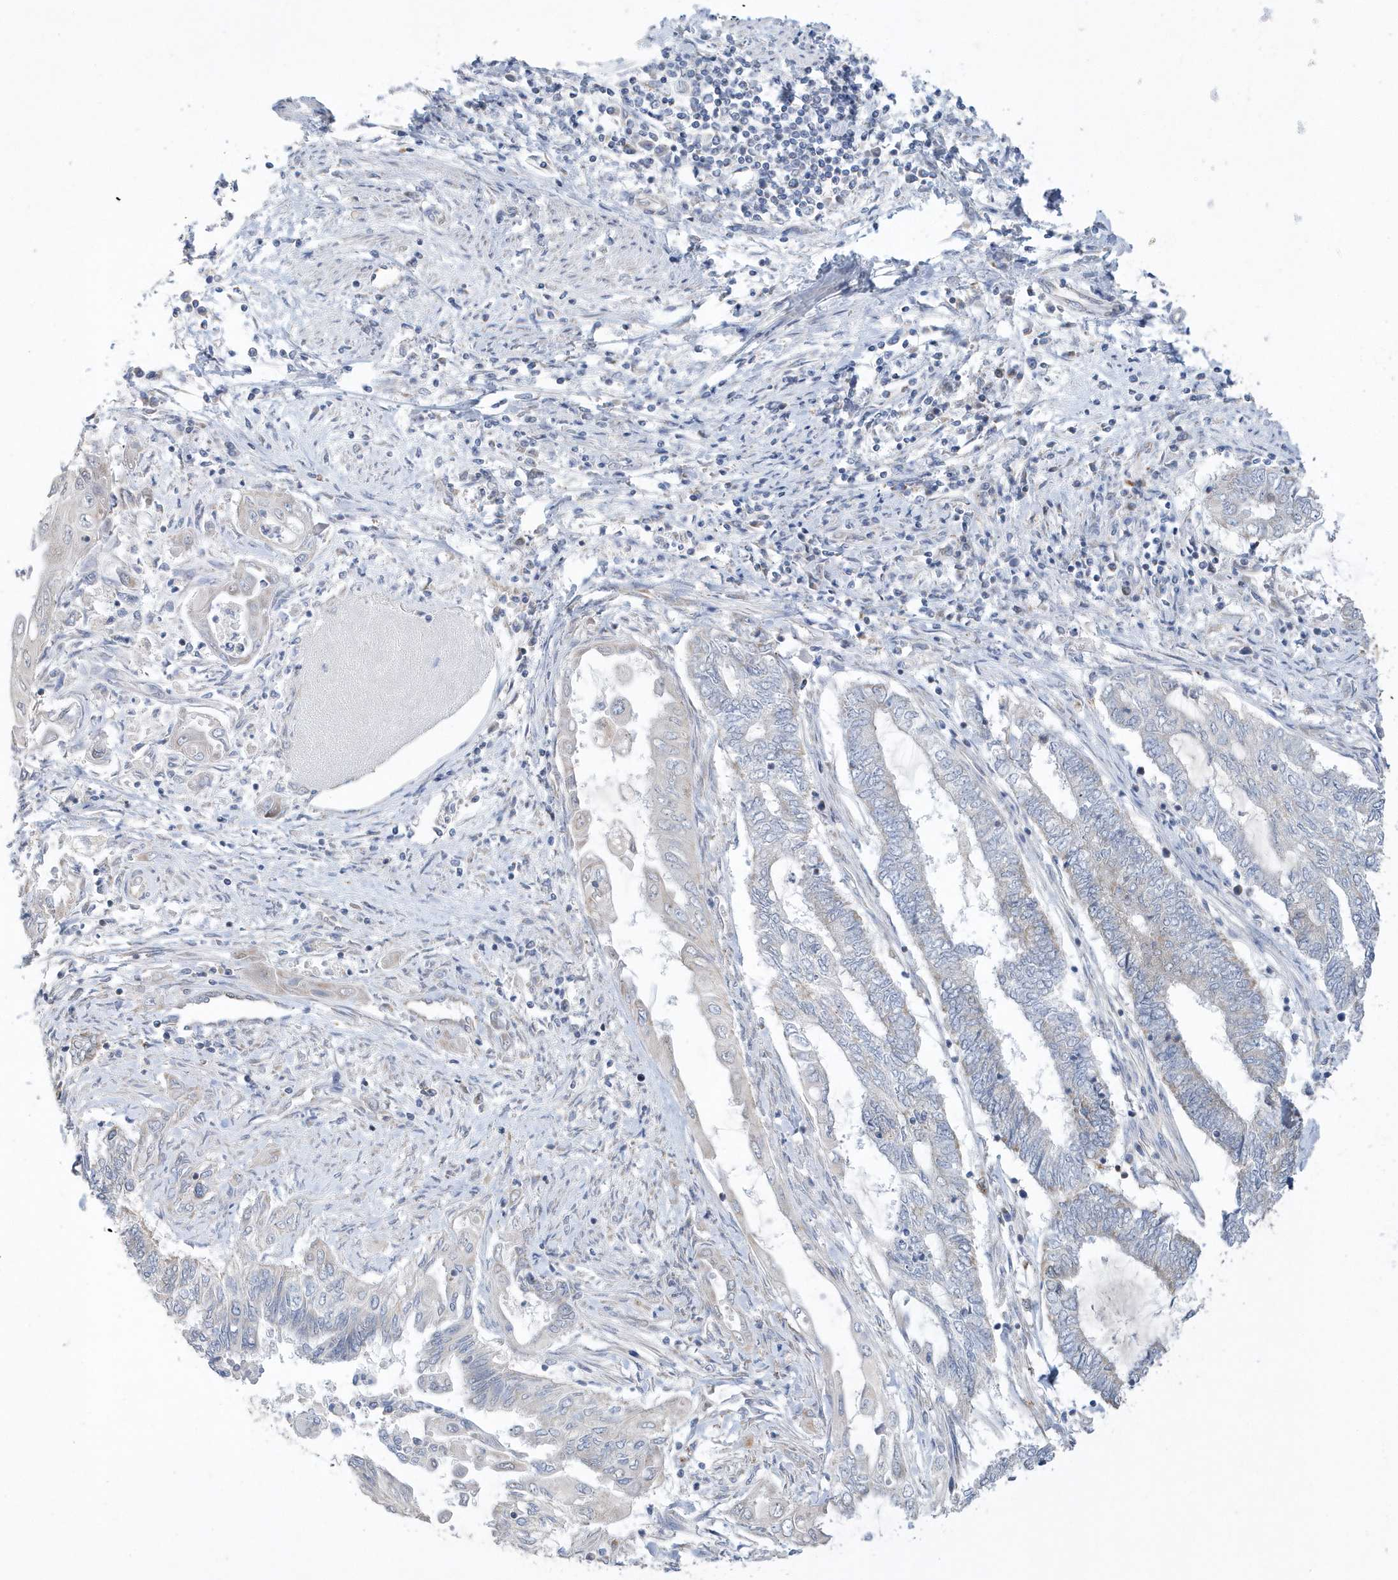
{"staining": {"intensity": "moderate", "quantity": "<25%", "location": "cytoplasmic/membranous"}, "tissue": "endometrial cancer", "cell_type": "Tumor cells", "image_type": "cancer", "snomed": [{"axis": "morphology", "description": "Adenocarcinoma, NOS"}, {"axis": "topography", "description": "Uterus"}, {"axis": "topography", "description": "Endometrium"}], "caption": "Immunohistochemistry staining of endometrial cancer, which demonstrates low levels of moderate cytoplasmic/membranous staining in about <25% of tumor cells indicating moderate cytoplasmic/membranous protein positivity. The staining was performed using DAB (brown) for protein detection and nuclei were counterstained in hematoxylin (blue).", "gene": "SPATA5", "patient": {"sex": "female", "age": 70}}